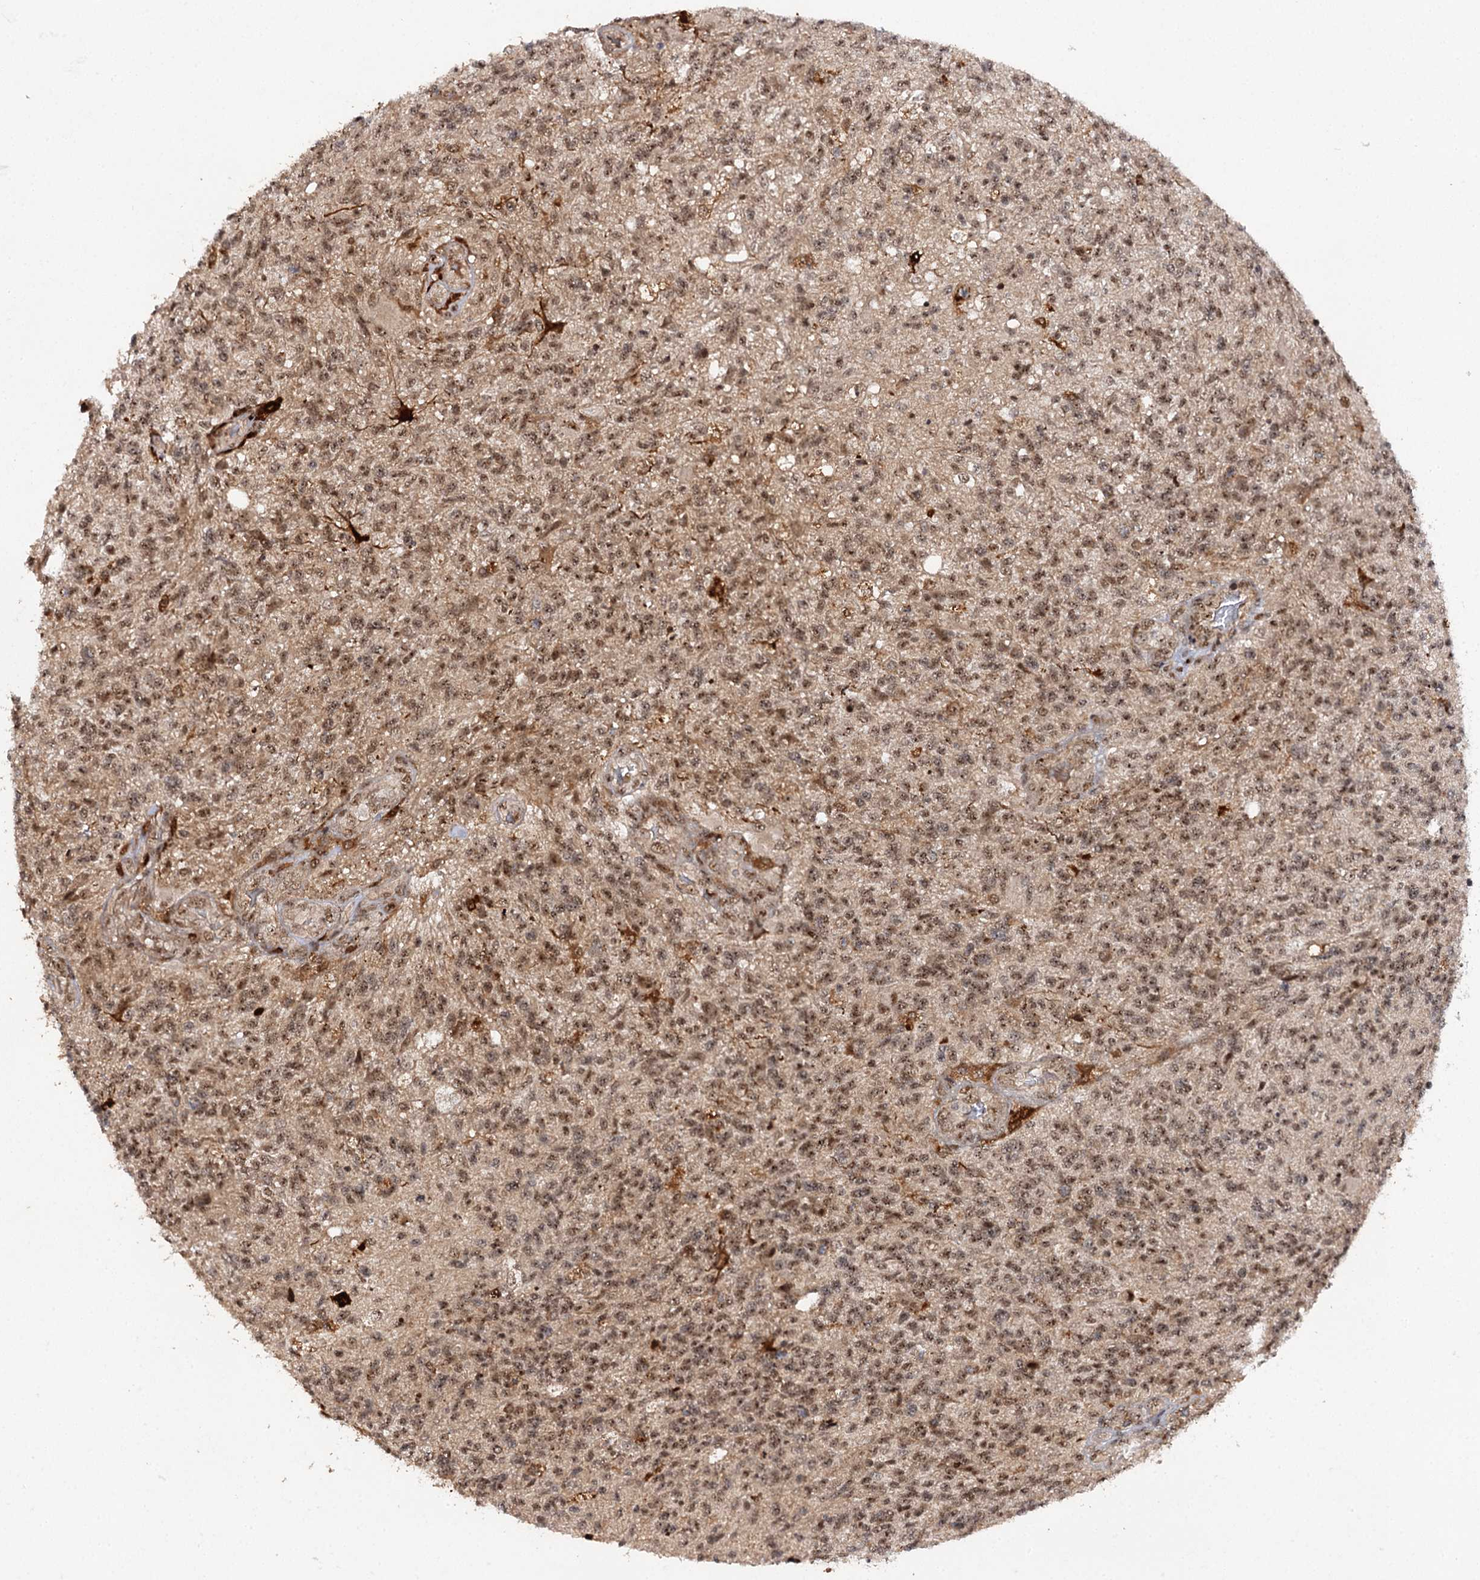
{"staining": {"intensity": "moderate", "quantity": ">75%", "location": "nuclear"}, "tissue": "glioma", "cell_type": "Tumor cells", "image_type": "cancer", "snomed": [{"axis": "morphology", "description": "Glioma, malignant, High grade"}, {"axis": "topography", "description": "Brain"}], "caption": "Protein staining of glioma tissue reveals moderate nuclear staining in approximately >75% of tumor cells.", "gene": "BUD13", "patient": {"sex": "male", "age": 56}}